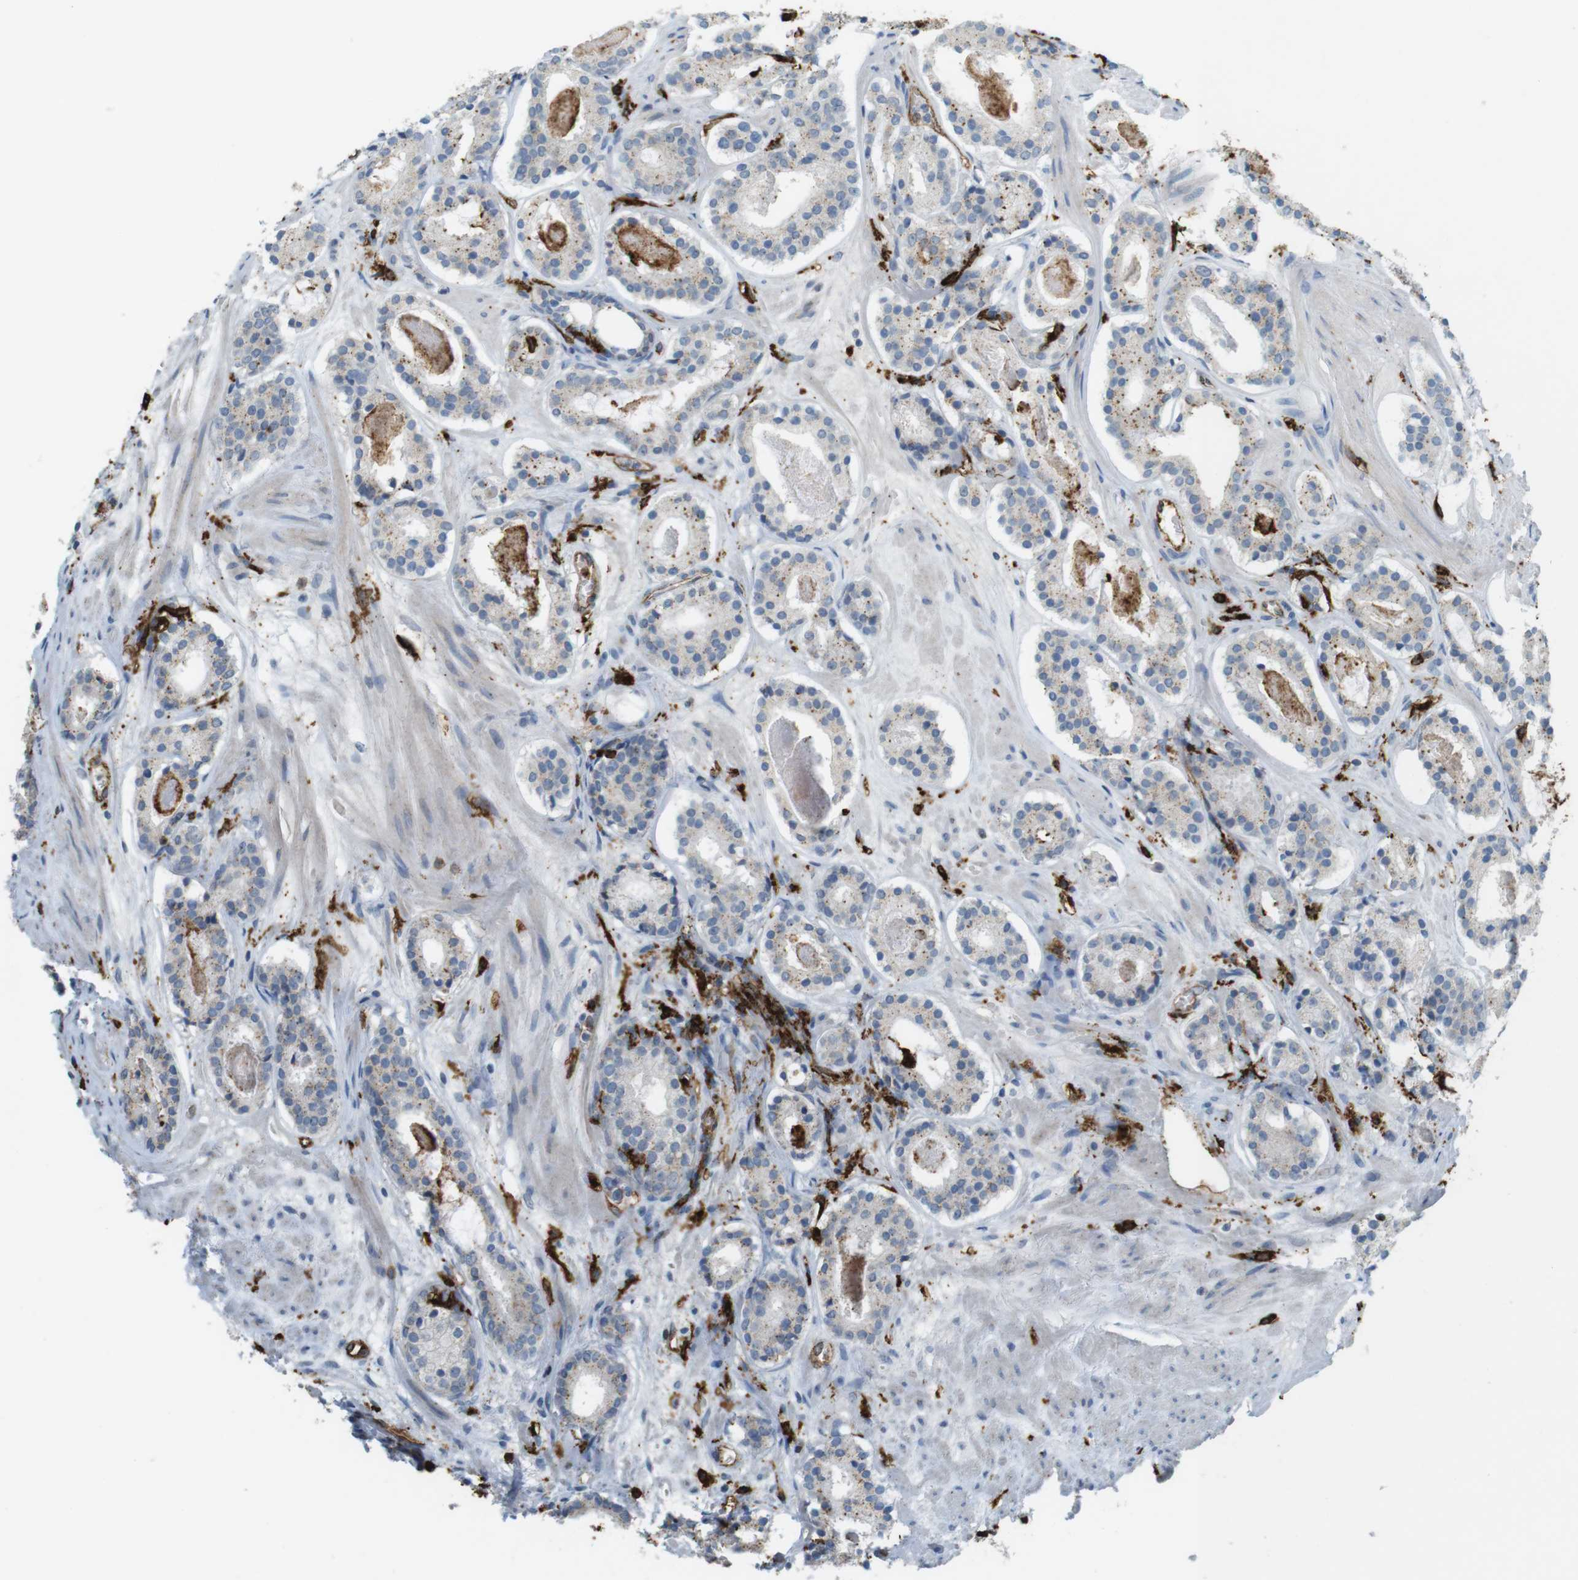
{"staining": {"intensity": "negative", "quantity": "none", "location": "none"}, "tissue": "prostate cancer", "cell_type": "Tumor cells", "image_type": "cancer", "snomed": [{"axis": "morphology", "description": "Adenocarcinoma, Low grade"}, {"axis": "topography", "description": "Prostate"}], "caption": "The micrograph displays no staining of tumor cells in prostate cancer (low-grade adenocarcinoma). The staining is performed using DAB (3,3'-diaminobenzidine) brown chromogen with nuclei counter-stained in using hematoxylin.", "gene": "HLA-DRA", "patient": {"sex": "male", "age": 69}}